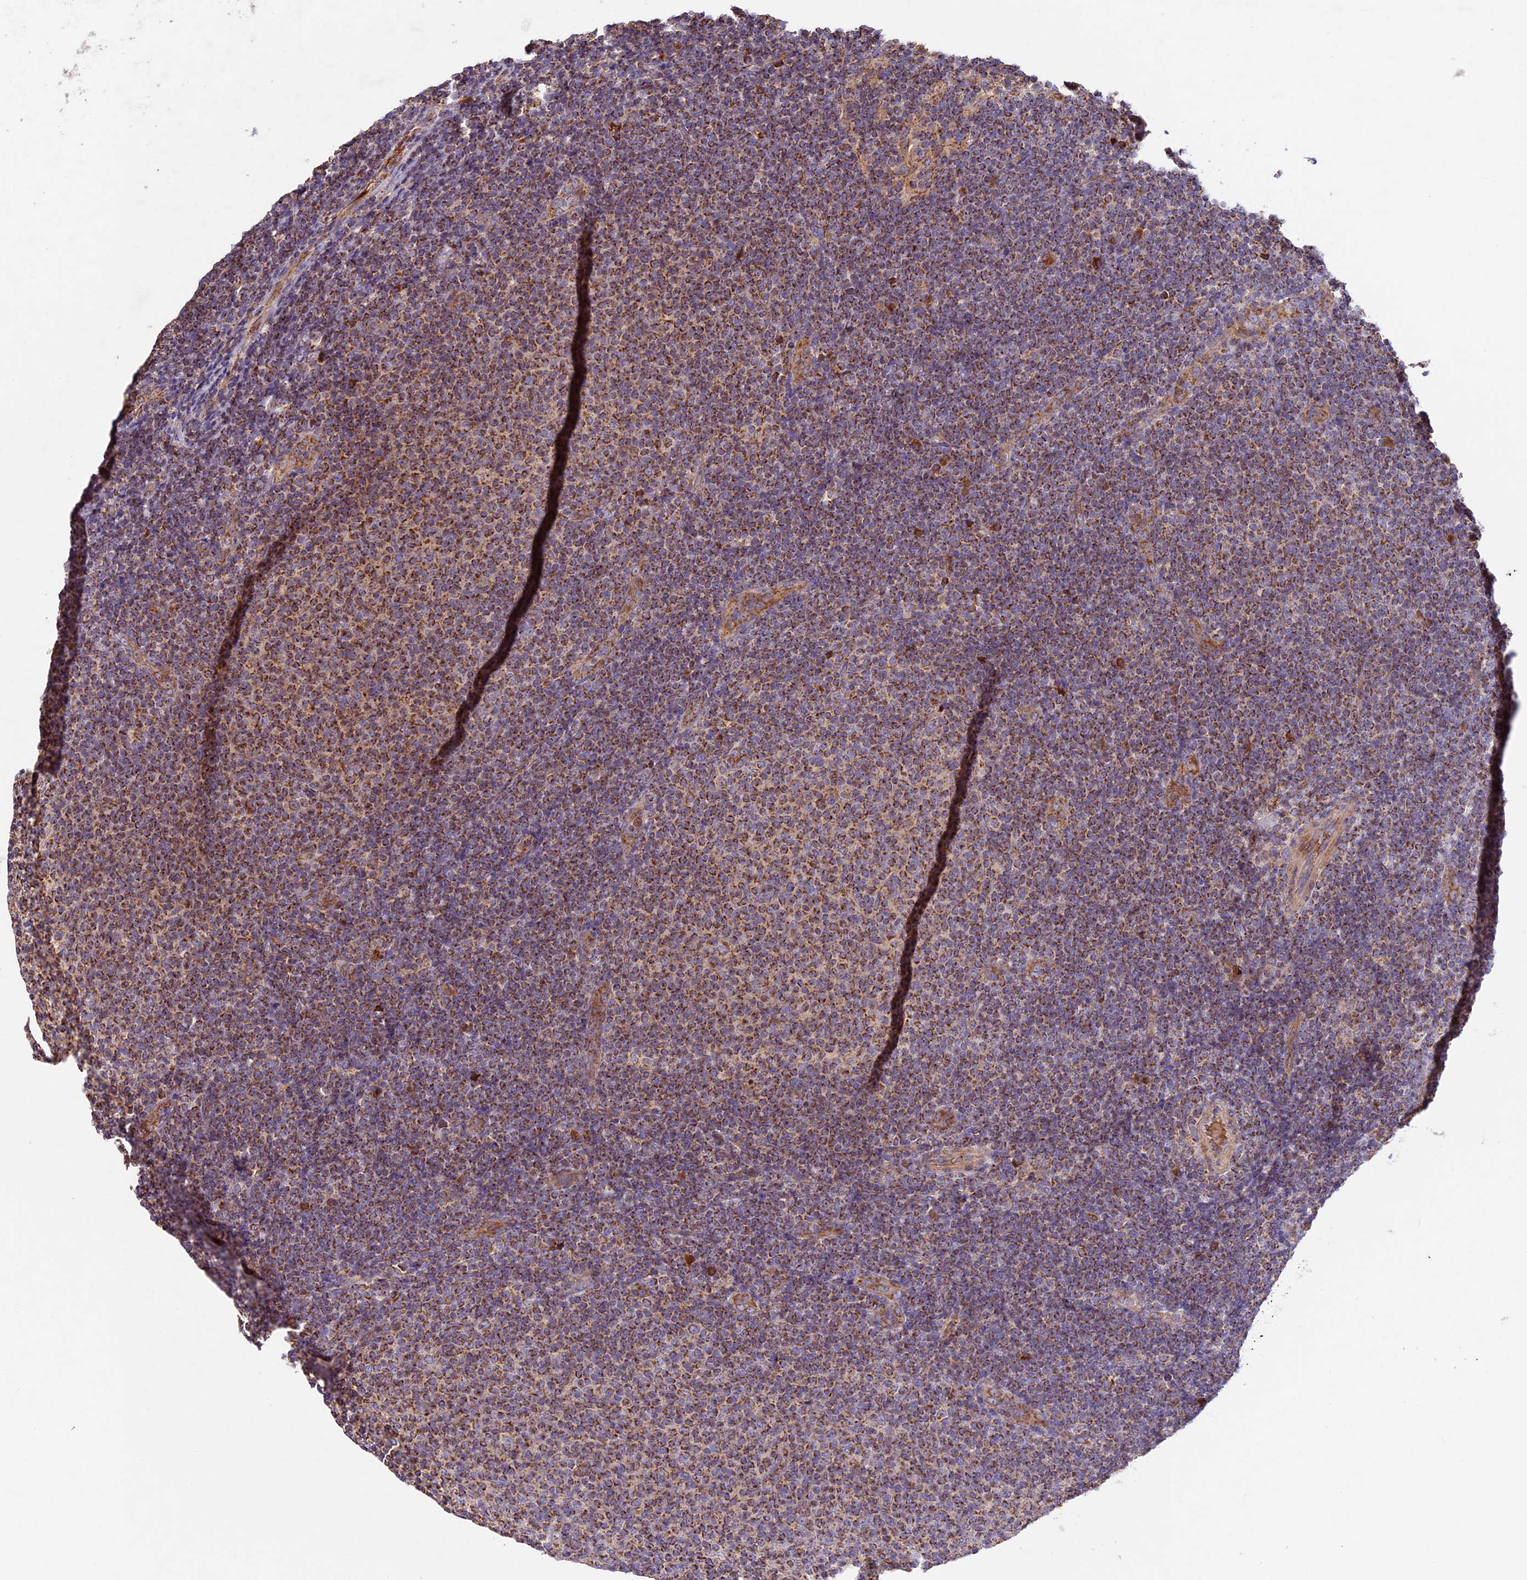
{"staining": {"intensity": "strong", "quantity": "25%-75%", "location": "cytoplasmic/membranous"}, "tissue": "lymphoma", "cell_type": "Tumor cells", "image_type": "cancer", "snomed": [{"axis": "morphology", "description": "Malignant lymphoma, non-Hodgkin's type, Low grade"}, {"axis": "topography", "description": "Lymph node"}], "caption": "Immunohistochemistry (IHC) of low-grade malignant lymphoma, non-Hodgkin's type exhibits high levels of strong cytoplasmic/membranous positivity in about 25%-75% of tumor cells. (brown staining indicates protein expression, while blue staining denotes nuclei).", "gene": "OCEL1", "patient": {"sex": "male", "age": 66}}